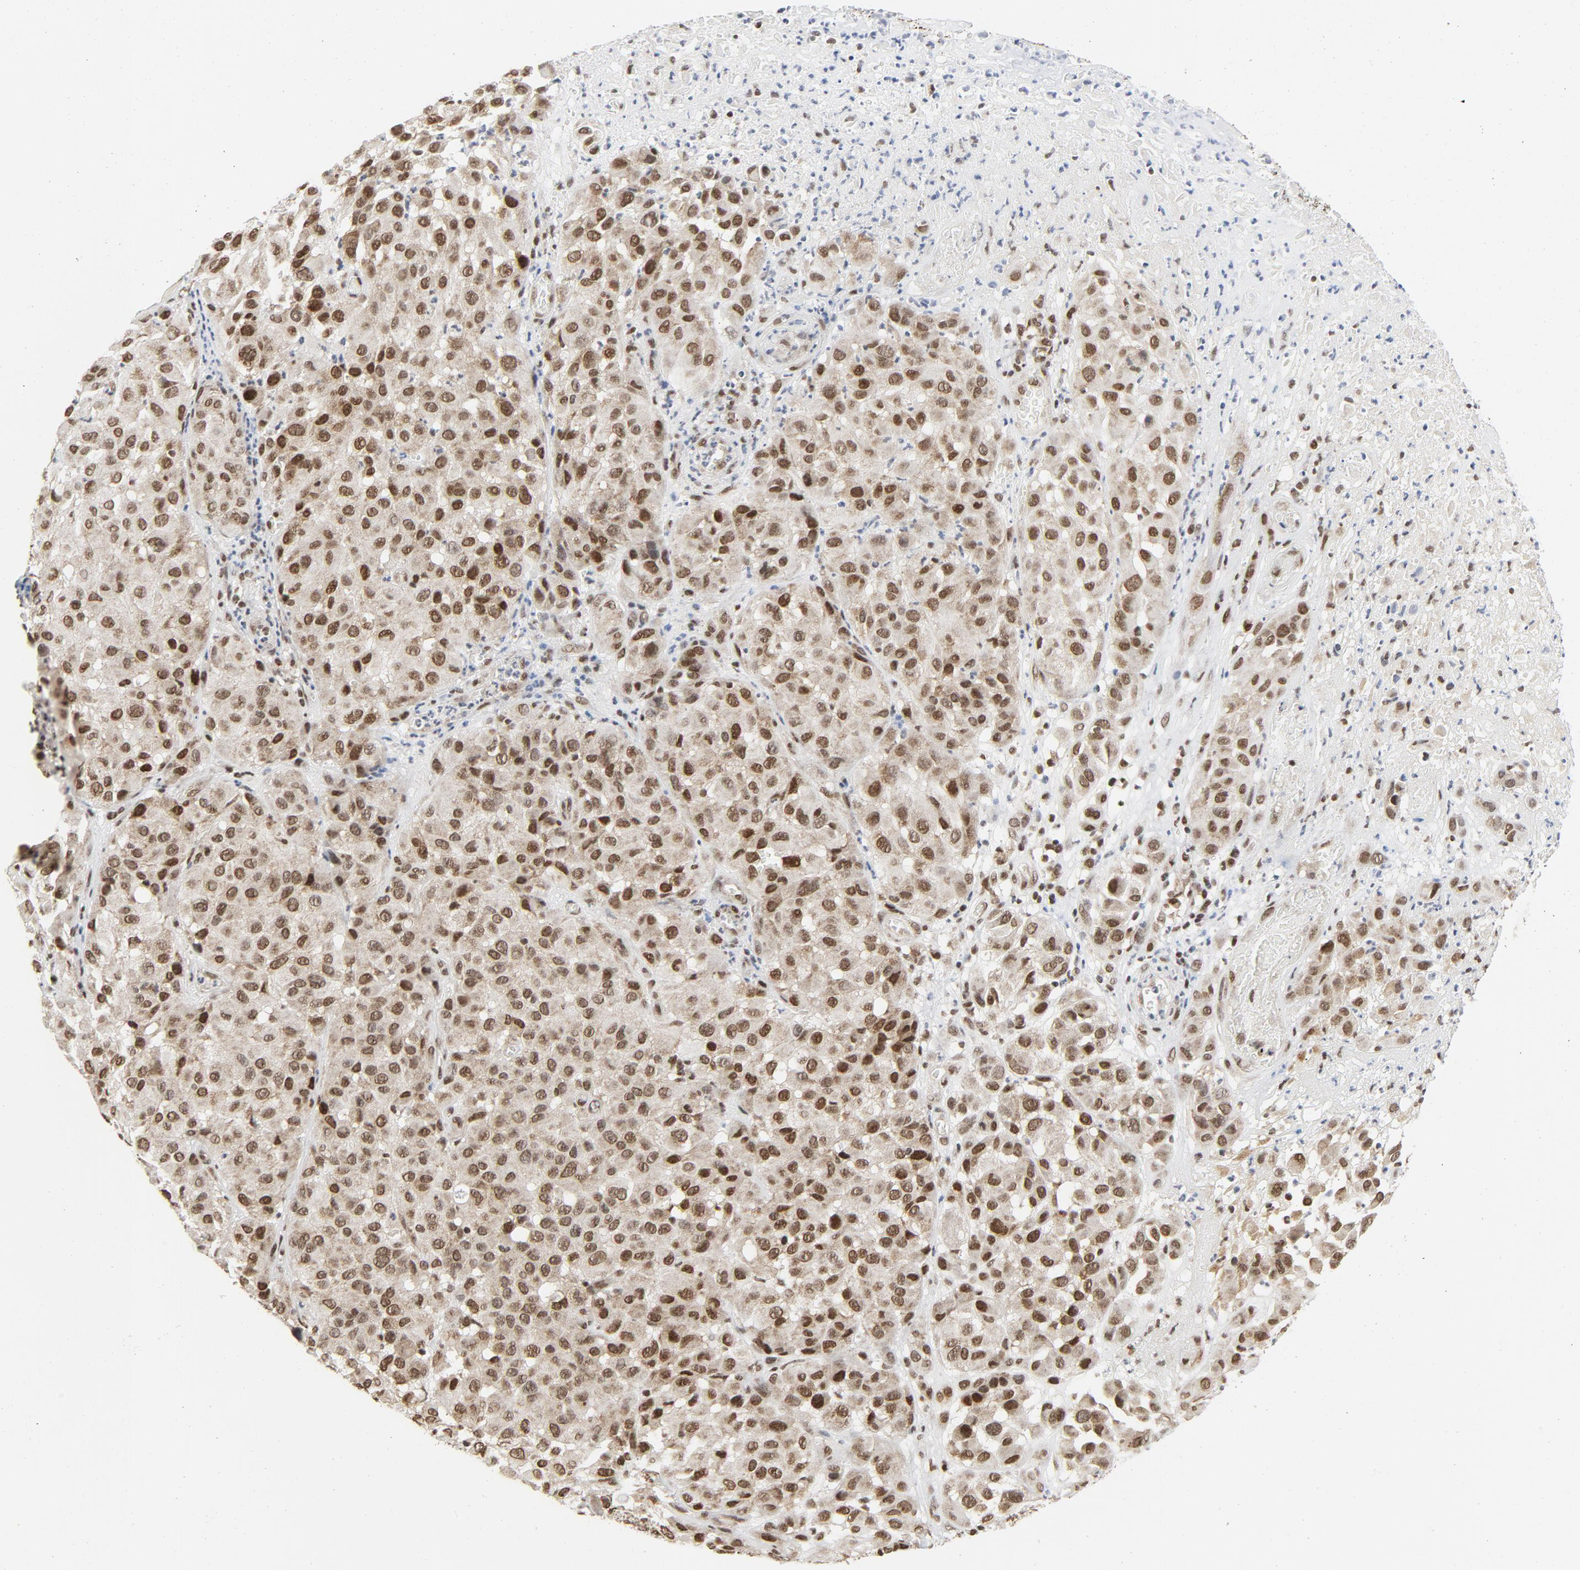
{"staining": {"intensity": "strong", "quantity": ">75%", "location": "nuclear"}, "tissue": "melanoma", "cell_type": "Tumor cells", "image_type": "cancer", "snomed": [{"axis": "morphology", "description": "Malignant melanoma, NOS"}, {"axis": "topography", "description": "Skin"}], "caption": "High-power microscopy captured an immunohistochemistry photomicrograph of malignant melanoma, revealing strong nuclear staining in approximately >75% of tumor cells.", "gene": "ERCC1", "patient": {"sex": "female", "age": 21}}